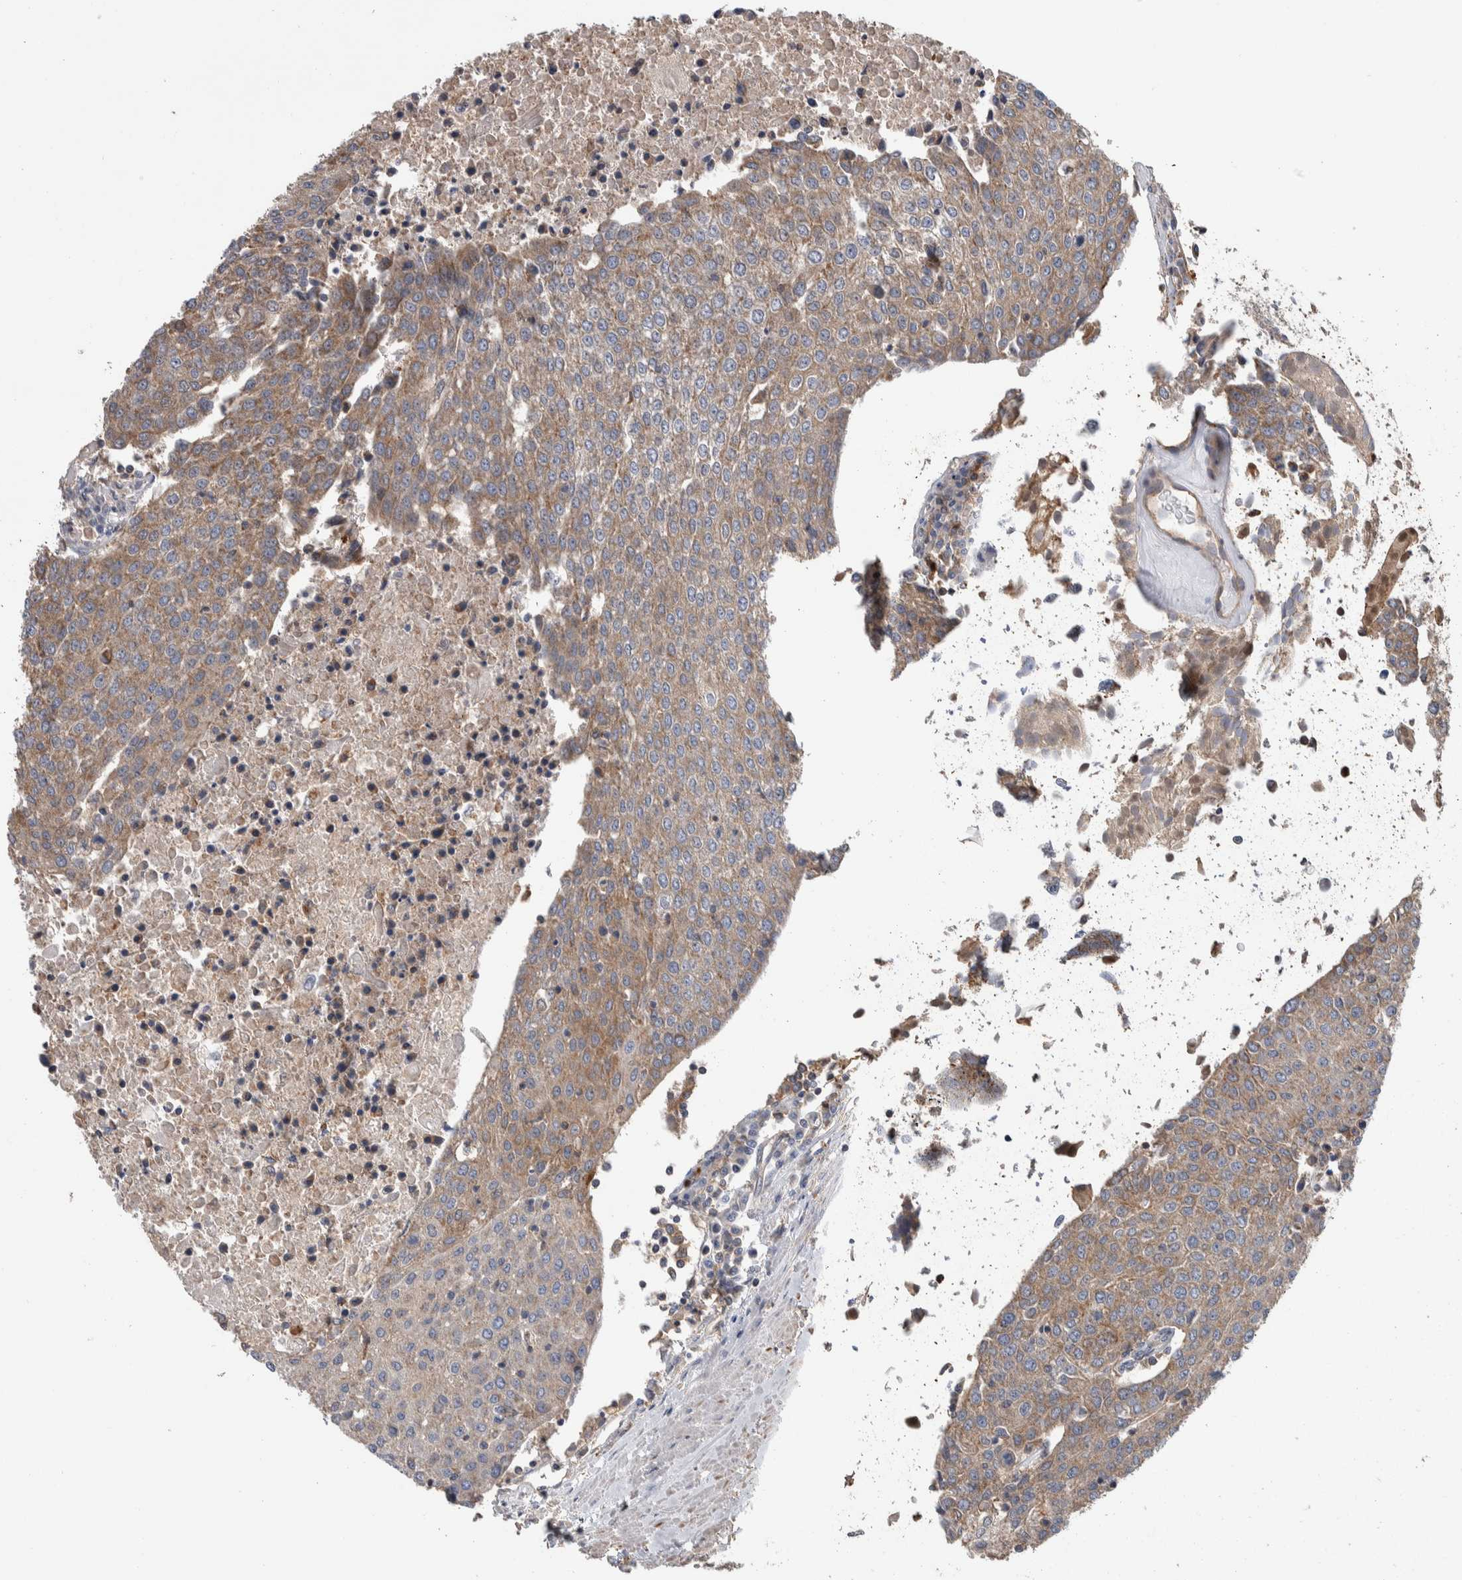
{"staining": {"intensity": "weak", "quantity": ">75%", "location": "cytoplasmic/membranous"}, "tissue": "urothelial cancer", "cell_type": "Tumor cells", "image_type": "cancer", "snomed": [{"axis": "morphology", "description": "Urothelial carcinoma, High grade"}, {"axis": "topography", "description": "Urinary bladder"}], "caption": "High-power microscopy captured an immunohistochemistry histopathology image of high-grade urothelial carcinoma, revealing weak cytoplasmic/membranous positivity in approximately >75% of tumor cells.", "gene": "SDCBP", "patient": {"sex": "female", "age": 85}}